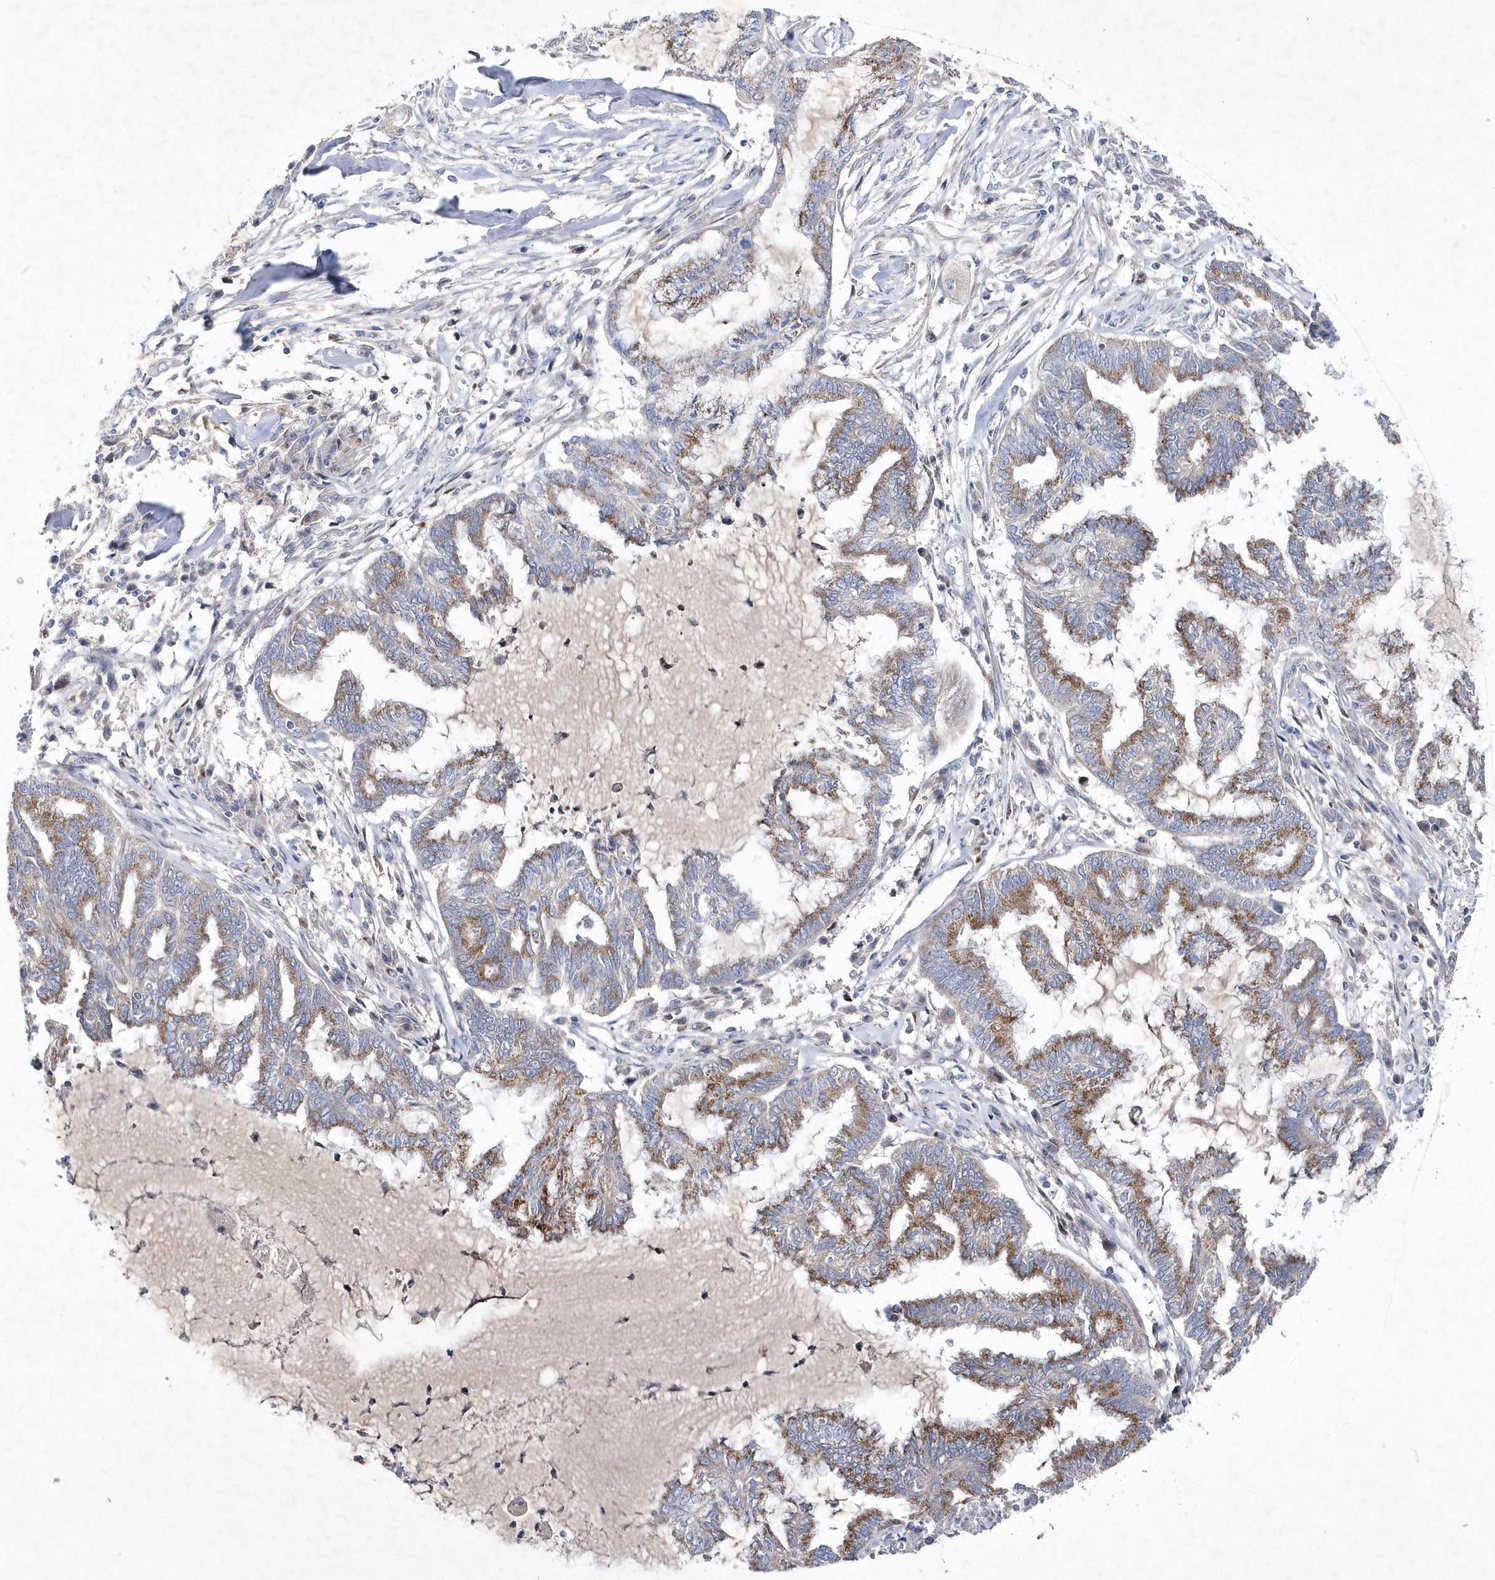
{"staining": {"intensity": "moderate", "quantity": ">75%", "location": "cytoplasmic/membranous"}, "tissue": "endometrial cancer", "cell_type": "Tumor cells", "image_type": "cancer", "snomed": [{"axis": "morphology", "description": "Adenocarcinoma, NOS"}, {"axis": "topography", "description": "Endometrium"}], "caption": "Immunohistochemical staining of human adenocarcinoma (endometrial) demonstrates moderate cytoplasmic/membranous protein staining in approximately >75% of tumor cells. (DAB IHC, brown staining for protein, blue staining for nuclei).", "gene": "METTL8", "patient": {"sex": "female", "age": 86}}